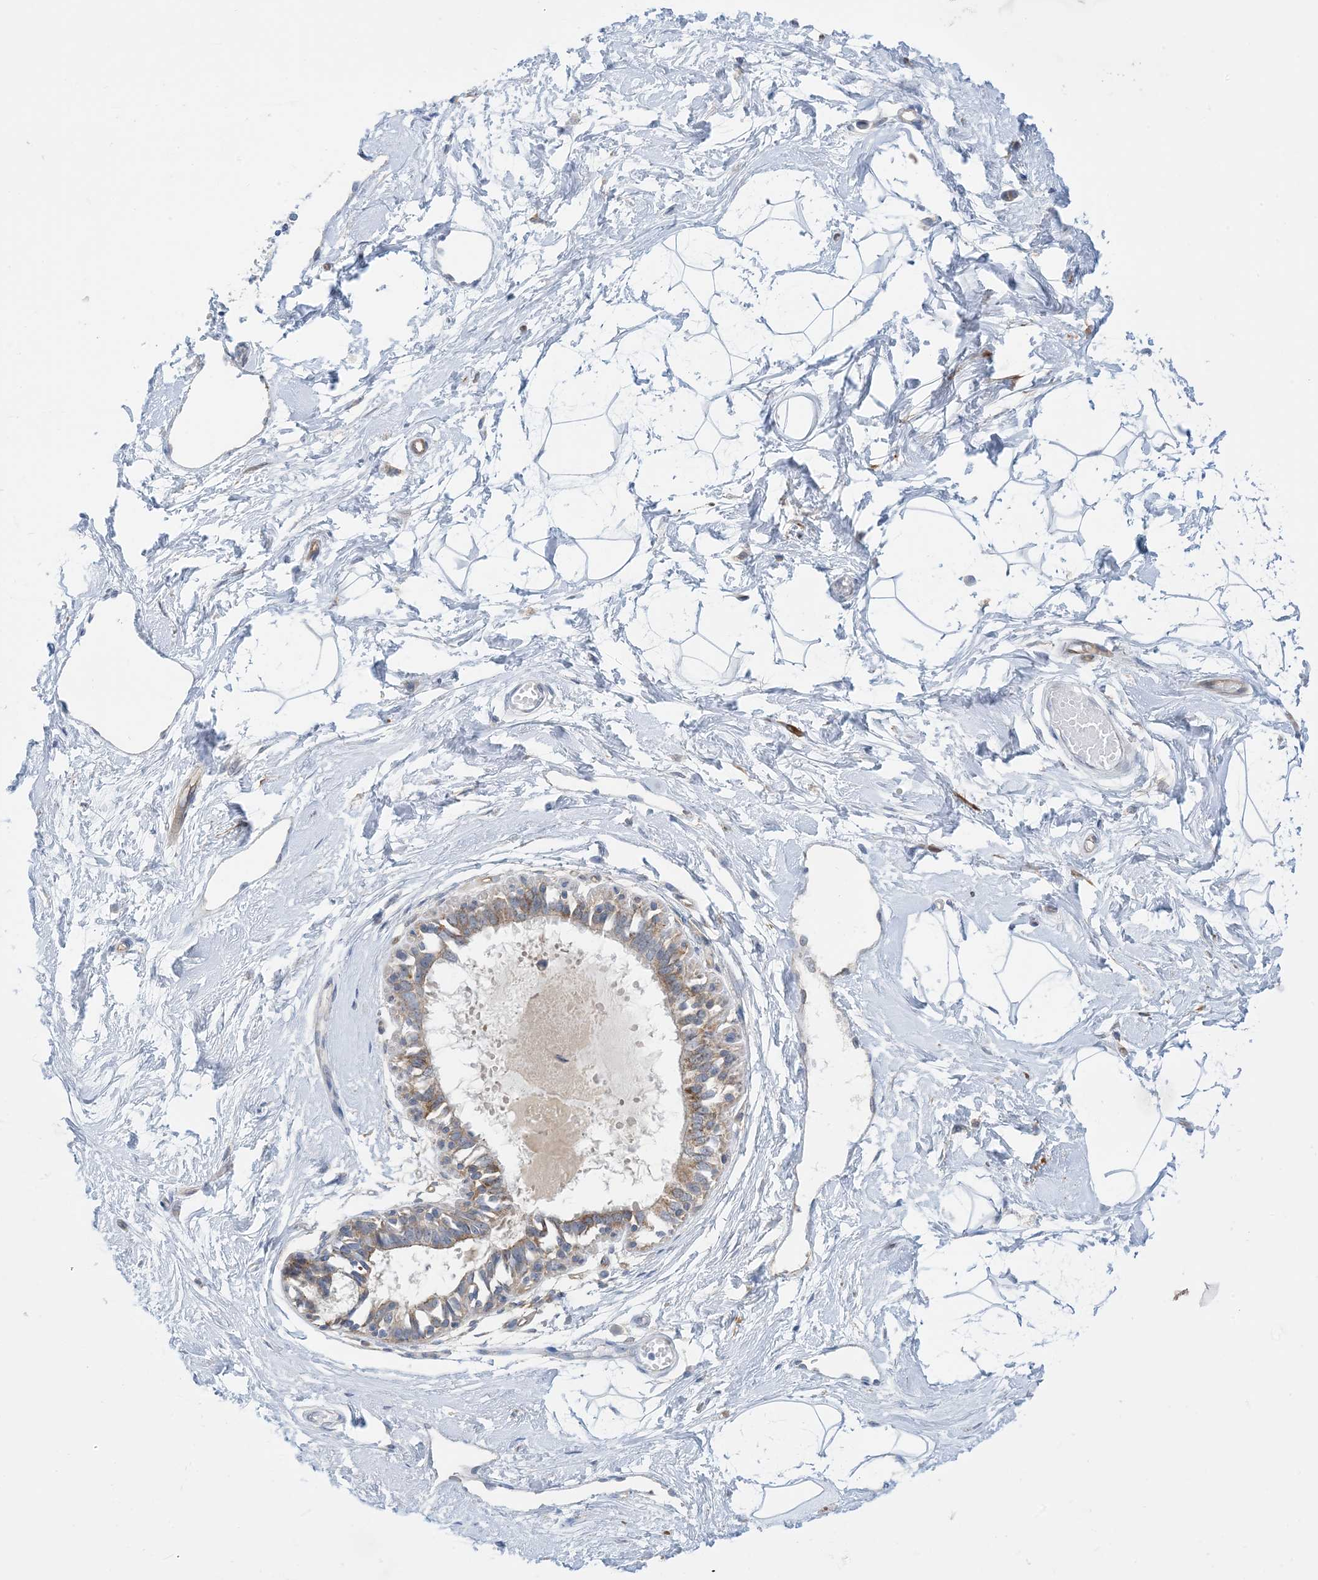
{"staining": {"intensity": "negative", "quantity": "none", "location": "none"}, "tissue": "breast", "cell_type": "Adipocytes", "image_type": "normal", "snomed": [{"axis": "morphology", "description": "Normal tissue, NOS"}, {"axis": "topography", "description": "Breast"}], "caption": "This is an immunohistochemistry (IHC) photomicrograph of benign human breast. There is no positivity in adipocytes.", "gene": "EIF2A", "patient": {"sex": "female", "age": 45}}